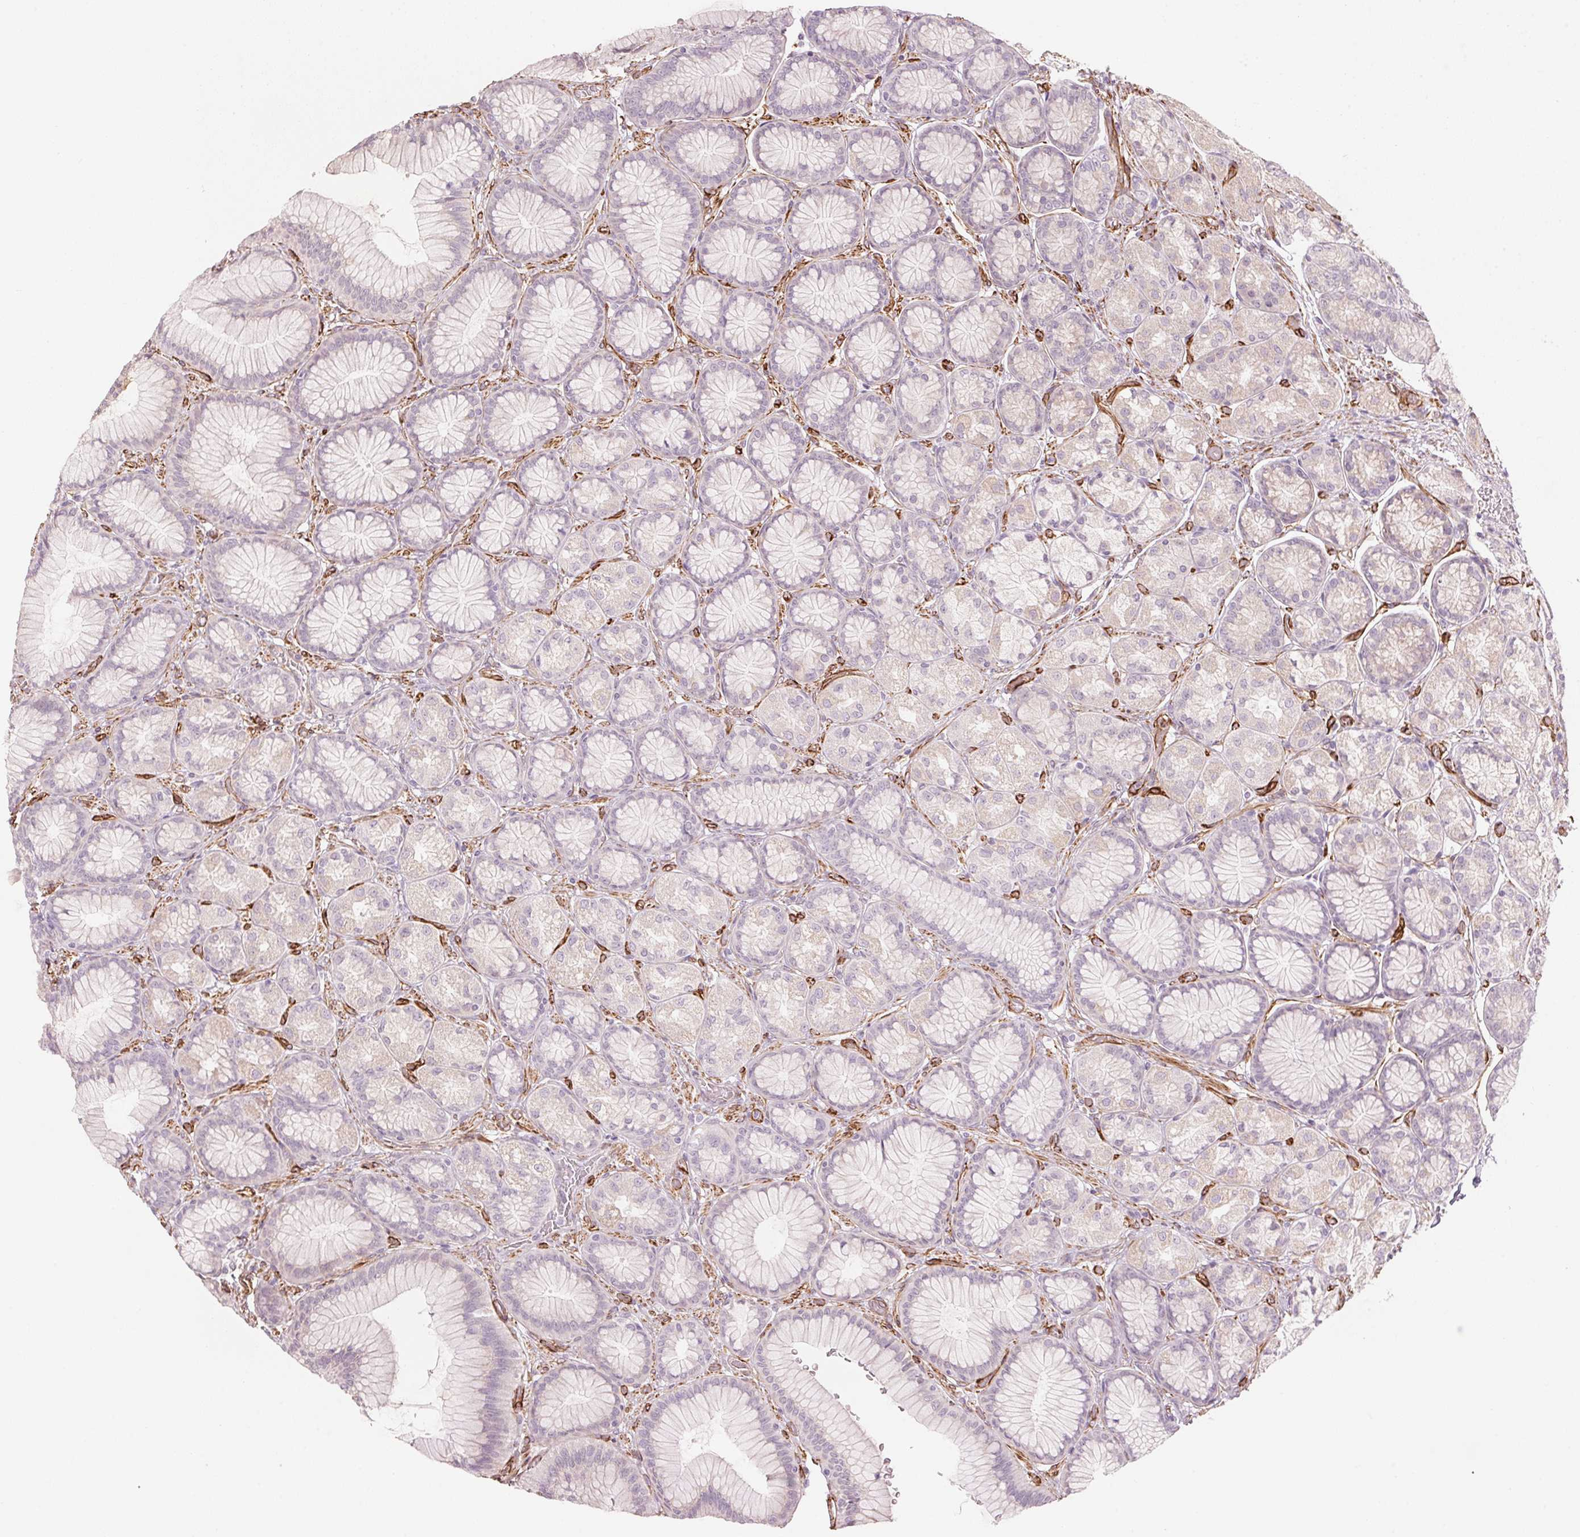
{"staining": {"intensity": "weak", "quantity": "<25%", "location": "cytoplasmic/membranous"}, "tissue": "stomach", "cell_type": "Glandular cells", "image_type": "normal", "snomed": [{"axis": "morphology", "description": "Normal tissue, NOS"}, {"axis": "morphology", "description": "Adenocarcinoma, NOS"}, {"axis": "morphology", "description": "Adenocarcinoma, High grade"}, {"axis": "topography", "description": "Stomach, upper"}, {"axis": "topography", "description": "Stomach"}], "caption": "This is an IHC histopathology image of benign human stomach. There is no positivity in glandular cells.", "gene": "CLPS", "patient": {"sex": "female", "age": 65}}